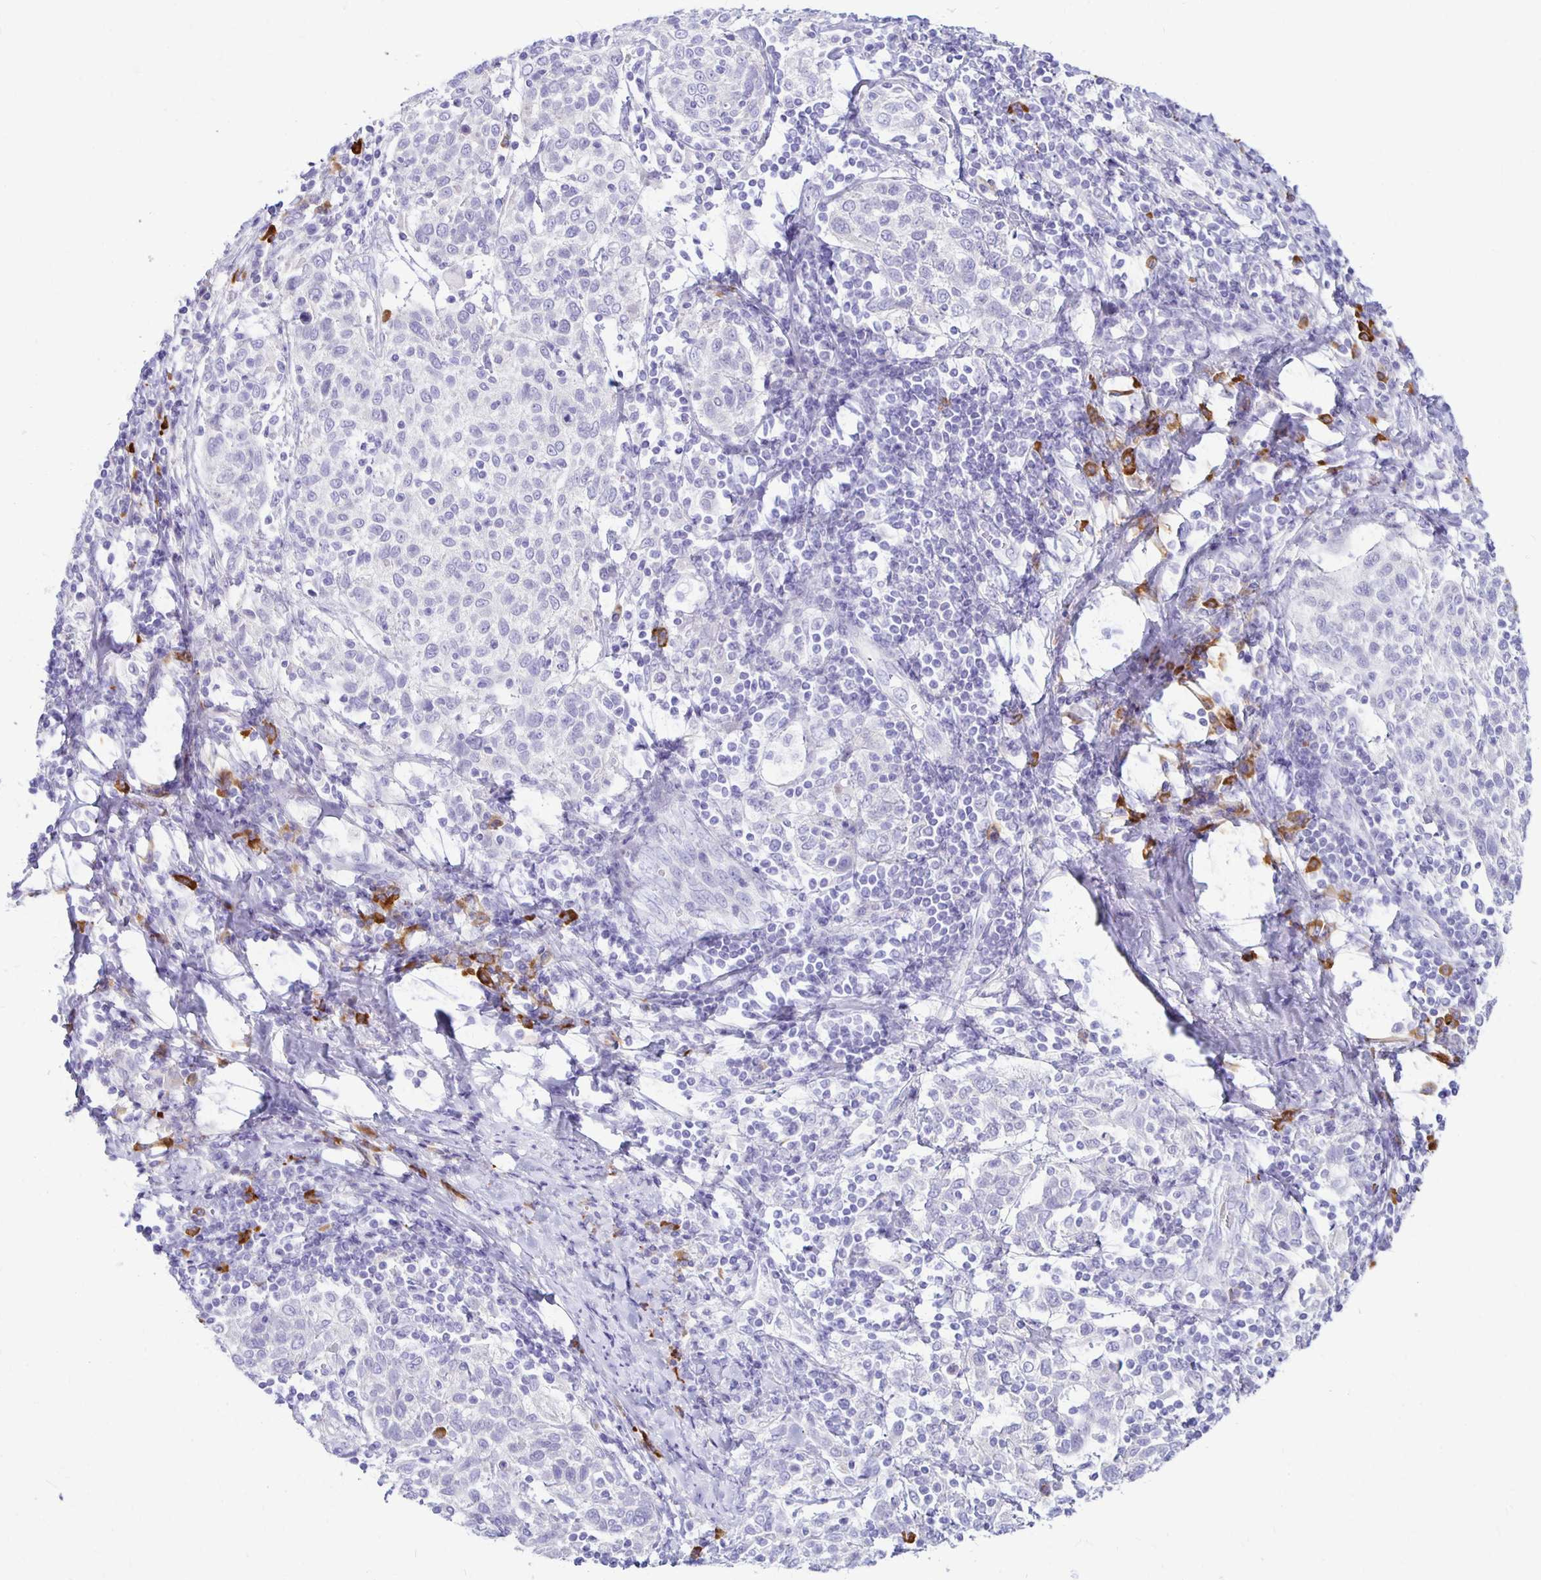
{"staining": {"intensity": "negative", "quantity": "none", "location": "none"}, "tissue": "cervical cancer", "cell_type": "Tumor cells", "image_type": "cancer", "snomed": [{"axis": "morphology", "description": "Squamous cell carcinoma, NOS"}, {"axis": "topography", "description": "Cervix"}], "caption": "Squamous cell carcinoma (cervical) was stained to show a protein in brown. There is no significant positivity in tumor cells.", "gene": "FNTB", "patient": {"sex": "female", "age": 61}}